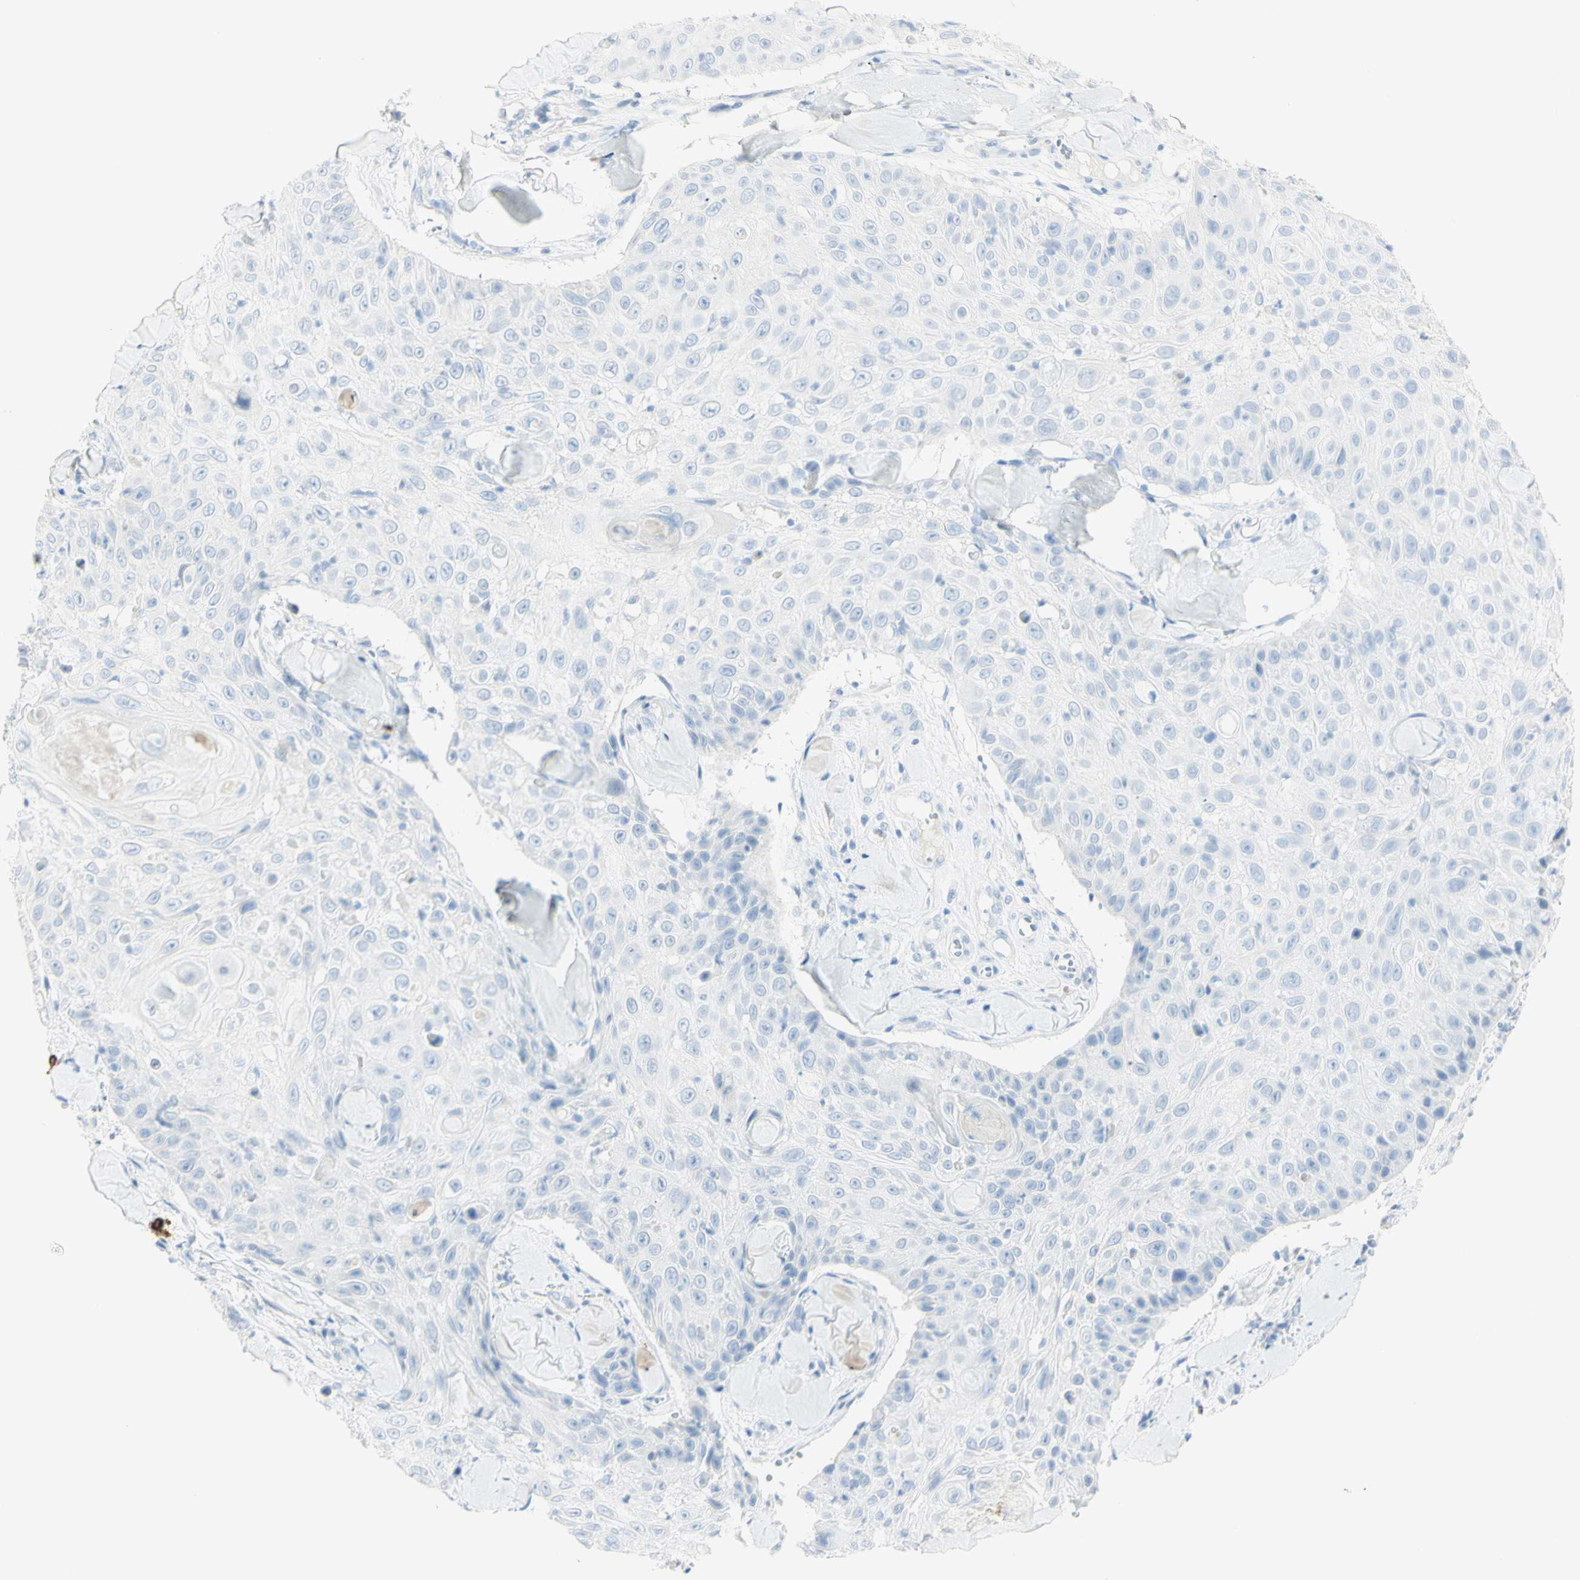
{"staining": {"intensity": "negative", "quantity": "none", "location": "none"}, "tissue": "skin cancer", "cell_type": "Tumor cells", "image_type": "cancer", "snomed": [{"axis": "morphology", "description": "Squamous cell carcinoma, NOS"}, {"axis": "topography", "description": "Skin"}], "caption": "High magnification brightfield microscopy of skin cancer (squamous cell carcinoma) stained with DAB (3,3'-diaminobenzidine) (brown) and counterstained with hematoxylin (blue): tumor cells show no significant staining.", "gene": "LETM1", "patient": {"sex": "male", "age": 86}}